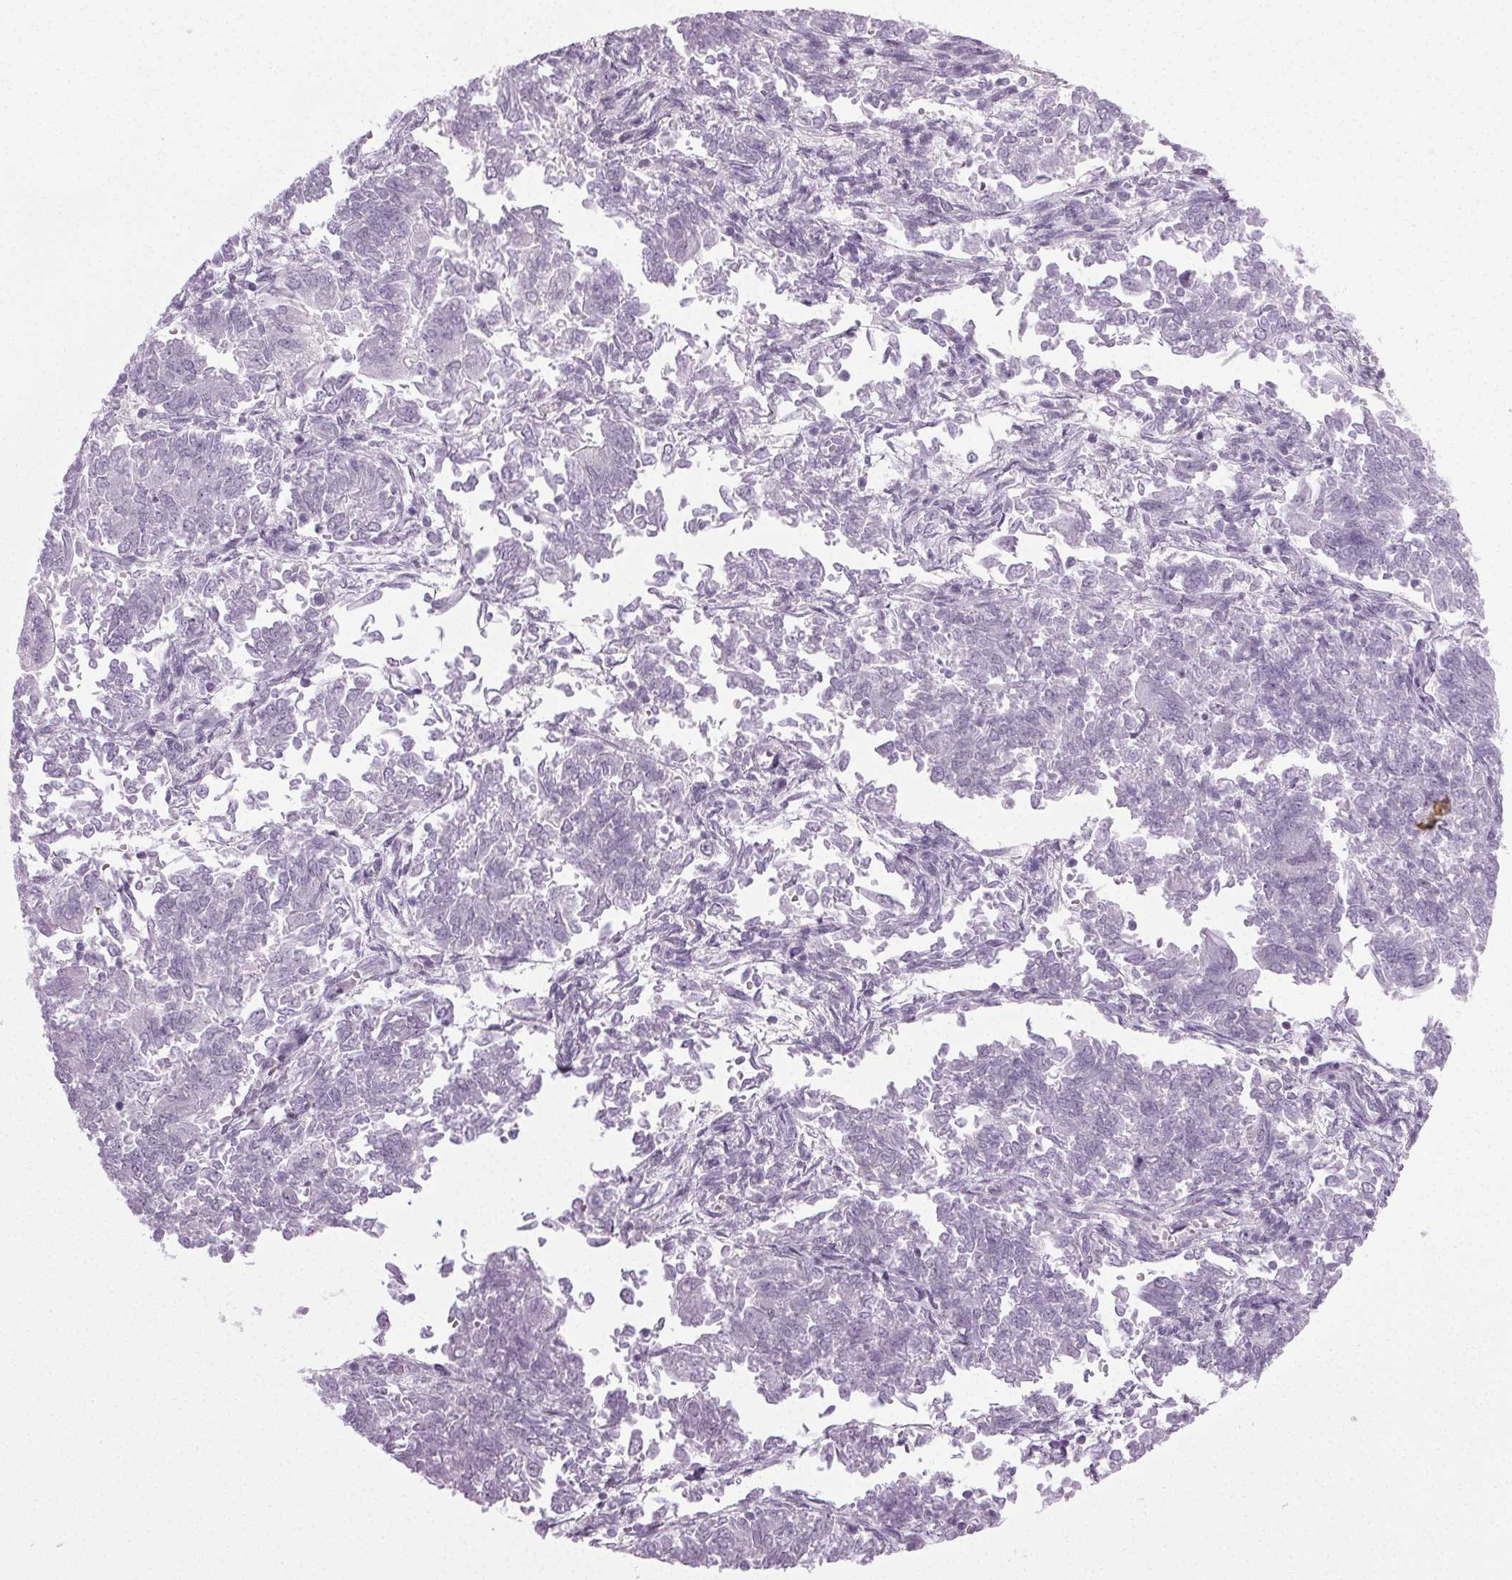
{"staining": {"intensity": "negative", "quantity": "none", "location": "none"}, "tissue": "endometrial cancer", "cell_type": "Tumor cells", "image_type": "cancer", "snomed": [{"axis": "morphology", "description": "Adenocarcinoma, NOS"}, {"axis": "topography", "description": "Endometrium"}], "caption": "Immunohistochemistry (IHC) photomicrograph of human endometrial adenocarcinoma stained for a protein (brown), which exhibits no positivity in tumor cells. The staining was performed using DAB to visualize the protein expression in brown, while the nuclei were stained in blue with hematoxylin (Magnification: 20x).", "gene": "IGF2BP1", "patient": {"sex": "female", "age": 65}}